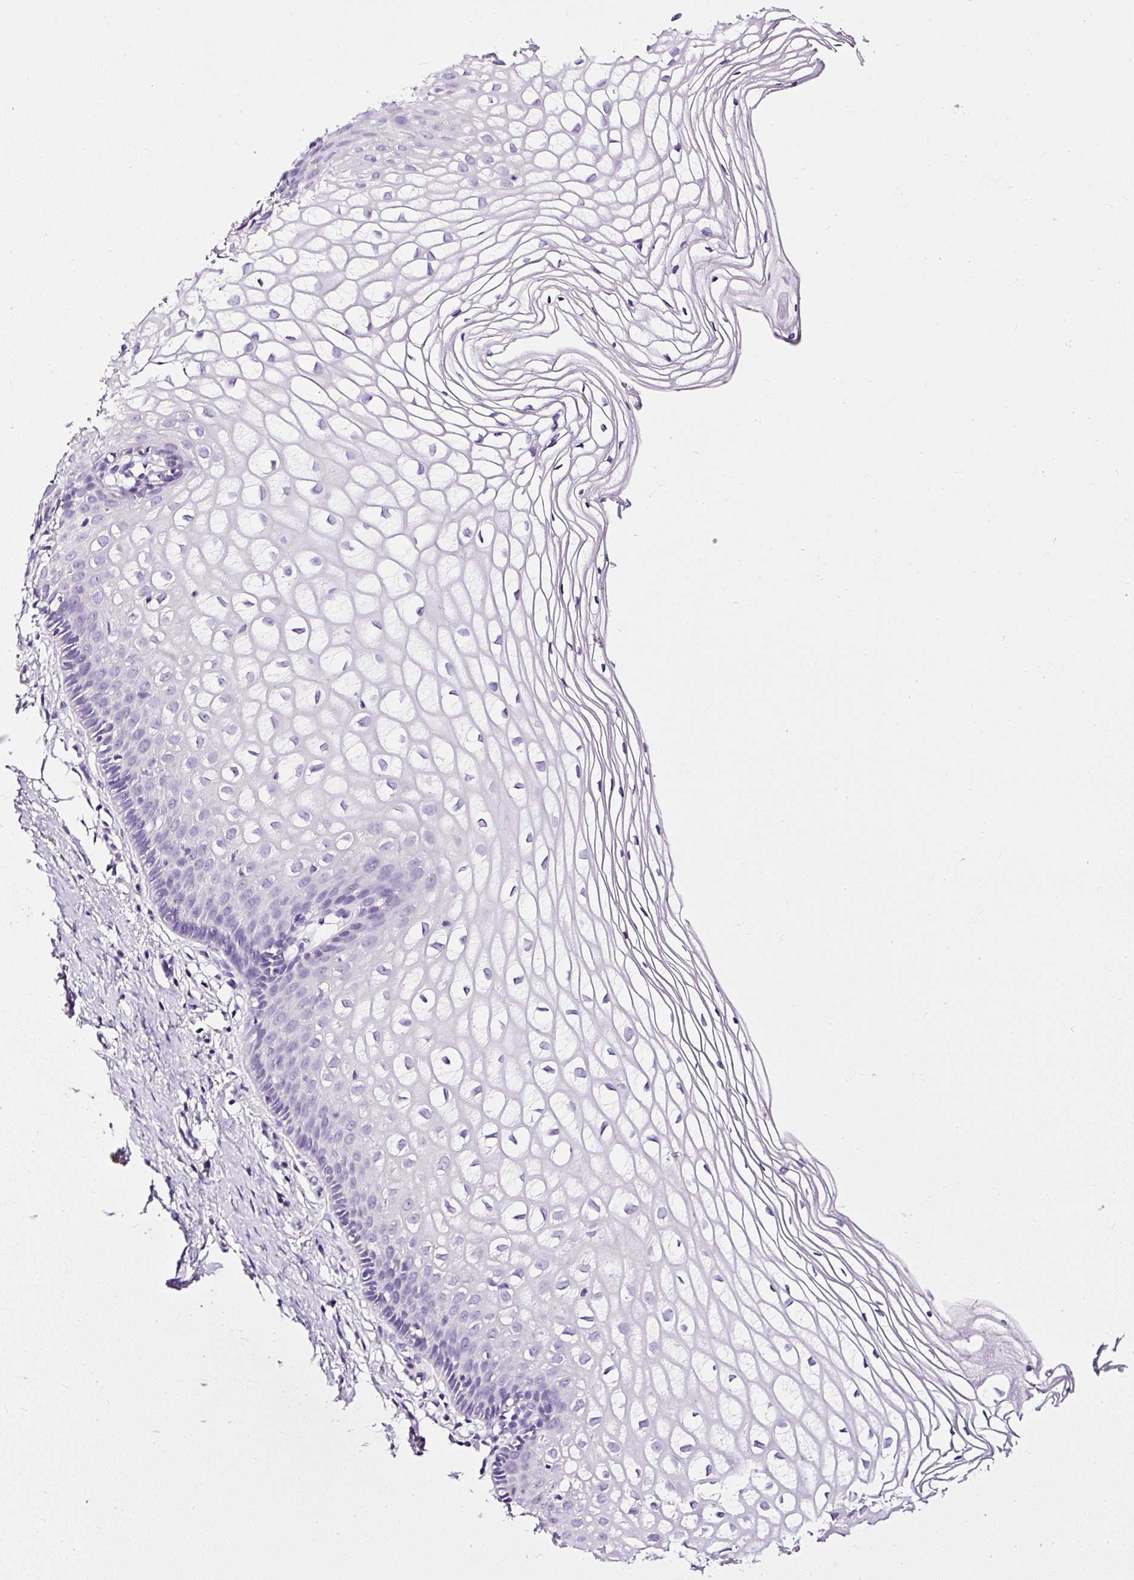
{"staining": {"intensity": "negative", "quantity": "none", "location": "none"}, "tissue": "cervix", "cell_type": "Glandular cells", "image_type": "normal", "snomed": [{"axis": "morphology", "description": "Normal tissue, NOS"}, {"axis": "topography", "description": "Cervix"}], "caption": "A high-resolution photomicrograph shows immunohistochemistry staining of unremarkable cervix, which displays no significant expression in glandular cells.", "gene": "ATP2A1", "patient": {"sex": "female", "age": 36}}